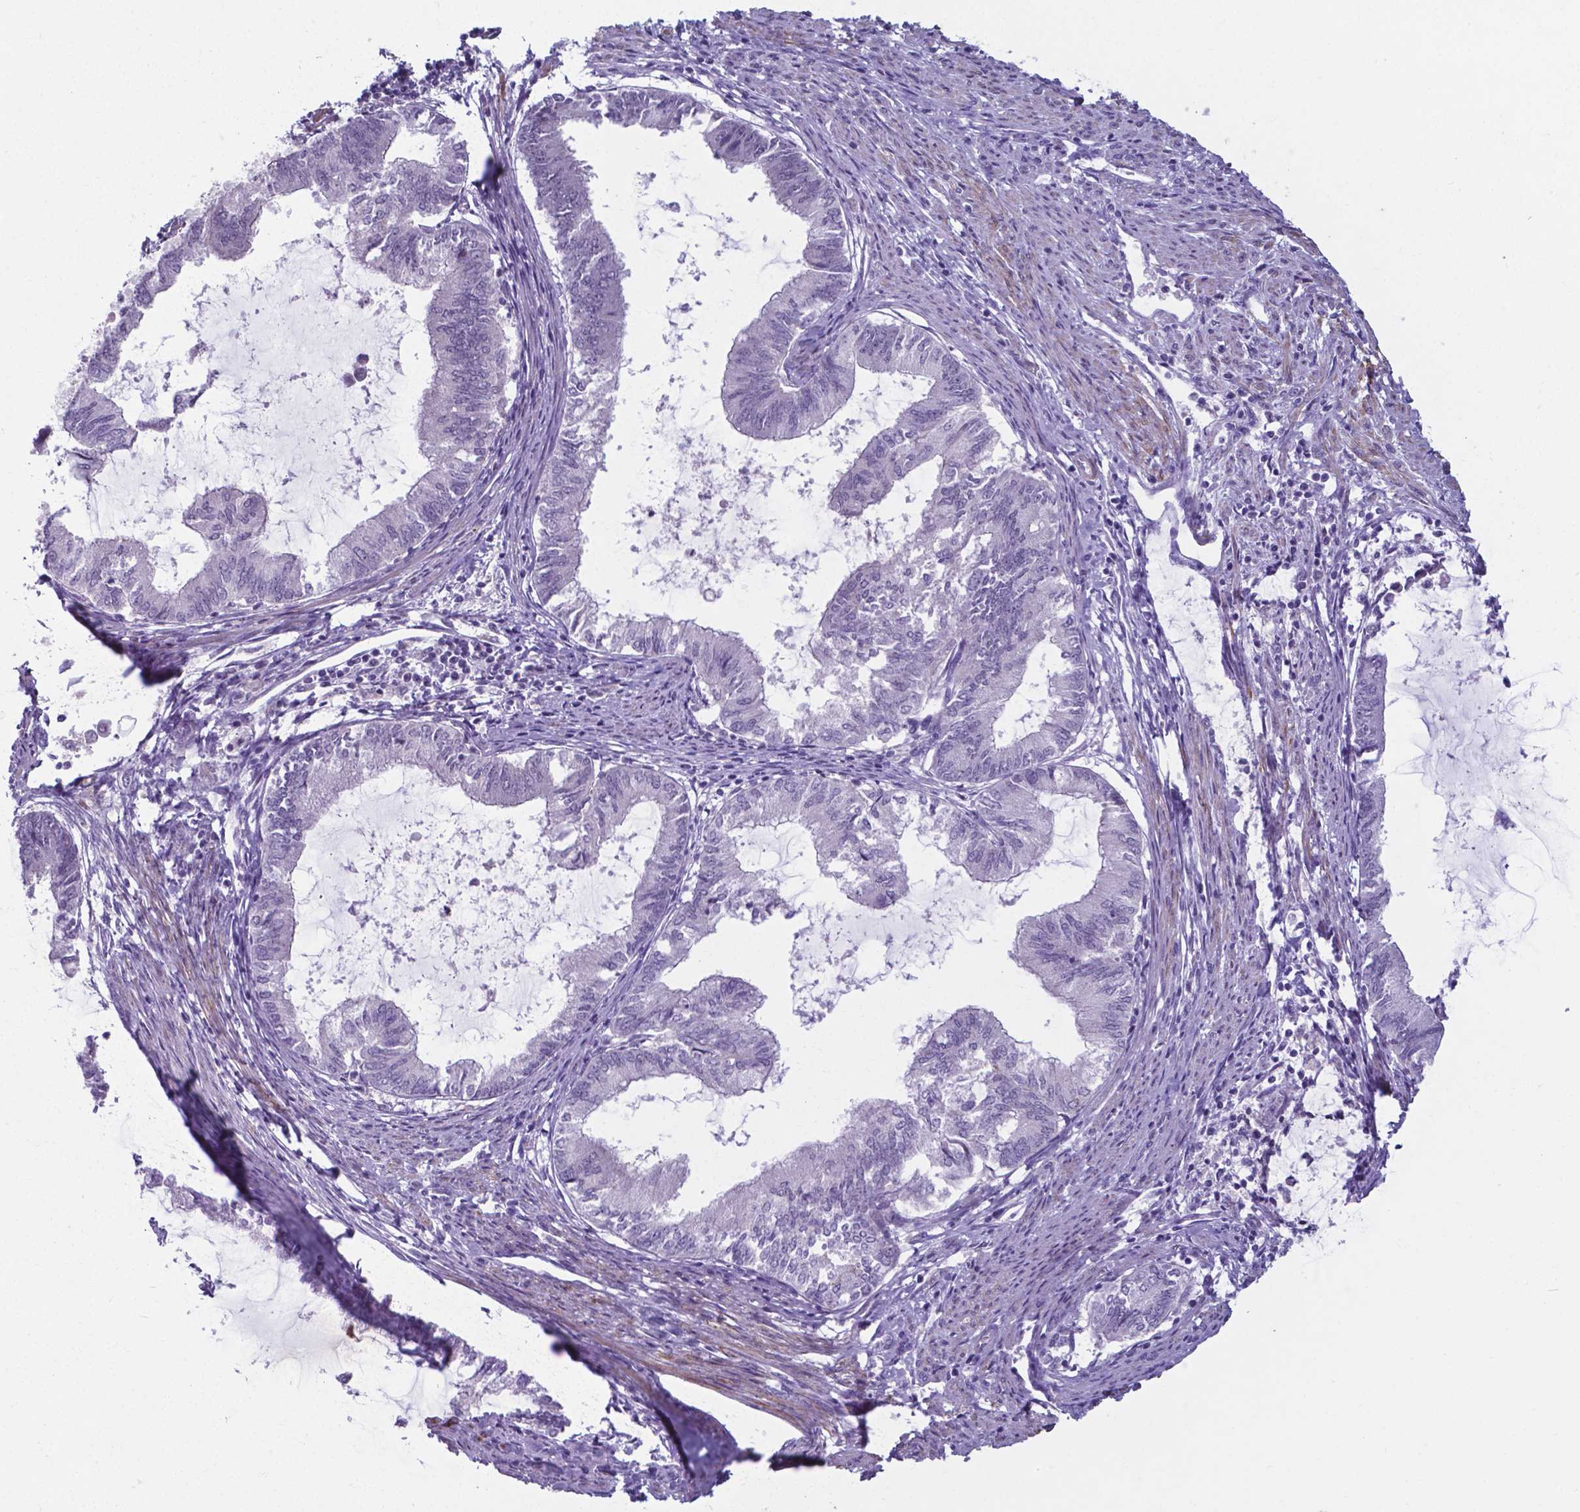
{"staining": {"intensity": "negative", "quantity": "none", "location": "none"}, "tissue": "endometrial cancer", "cell_type": "Tumor cells", "image_type": "cancer", "snomed": [{"axis": "morphology", "description": "Adenocarcinoma, NOS"}, {"axis": "topography", "description": "Endometrium"}], "caption": "An immunohistochemistry micrograph of endometrial cancer (adenocarcinoma) is shown. There is no staining in tumor cells of endometrial cancer (adenocarcinoma). Nuclei are stained in blue.", "gene": "AP5B1", "patient": {"sex": "female", "age": 86}}